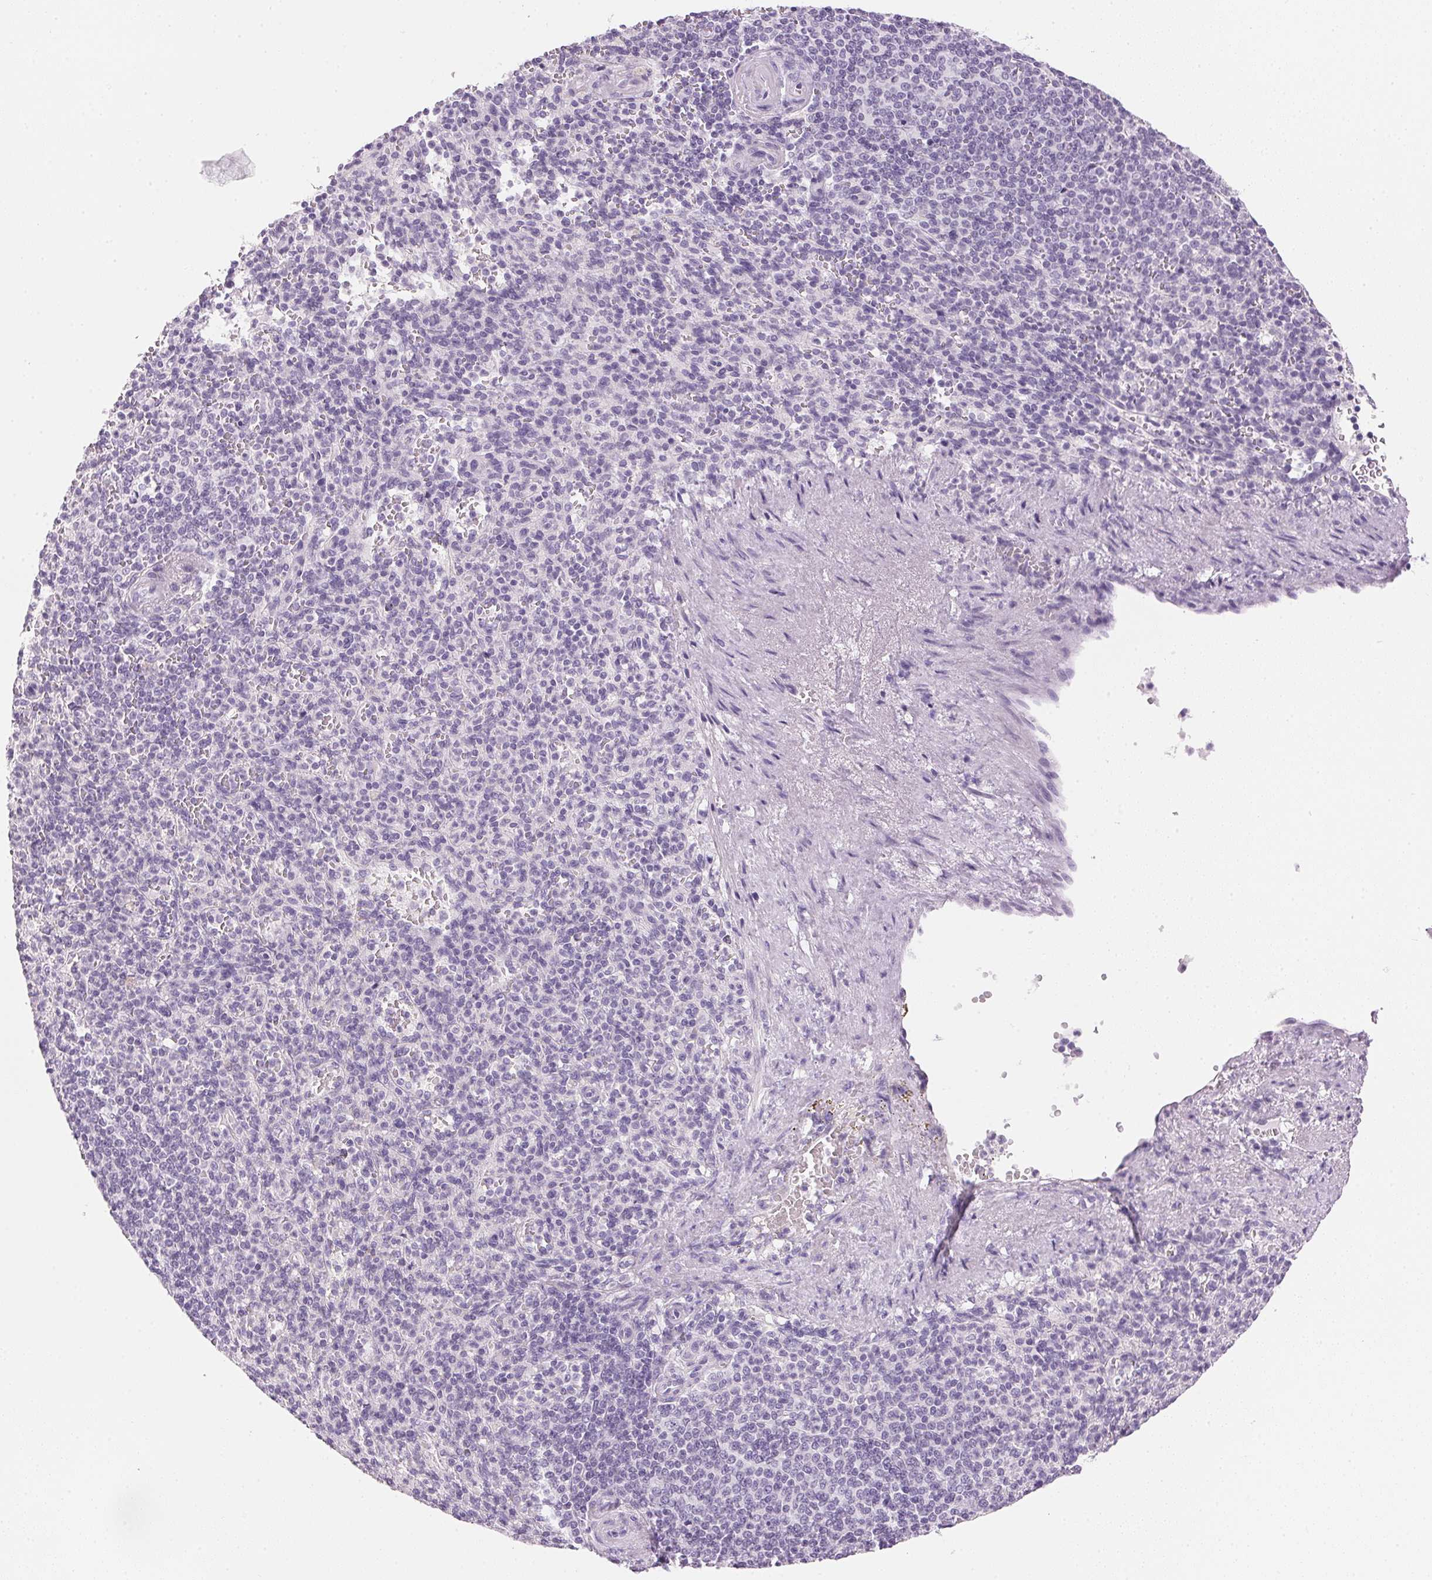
{"staining": {"intensity": "negative", "quantity": "none", "location": "none"}, "tissue": "spleen", "cell_type": "Cells in red pulp", "image_type": "normal", "snomed": [{"axis": "morphology", "description": "Normal tissue, NOS"}, {"axis": "topography", "description": "Spleen"}], "caption": "This image is of normal spleen stained with immunohistochemistry to label a protein in brown with the nuclei are counter-stained blue. There is no positivity in cells in red pulp.", "gene": "IGFBP1", "patient": {"sex": "female", "age": 74}}